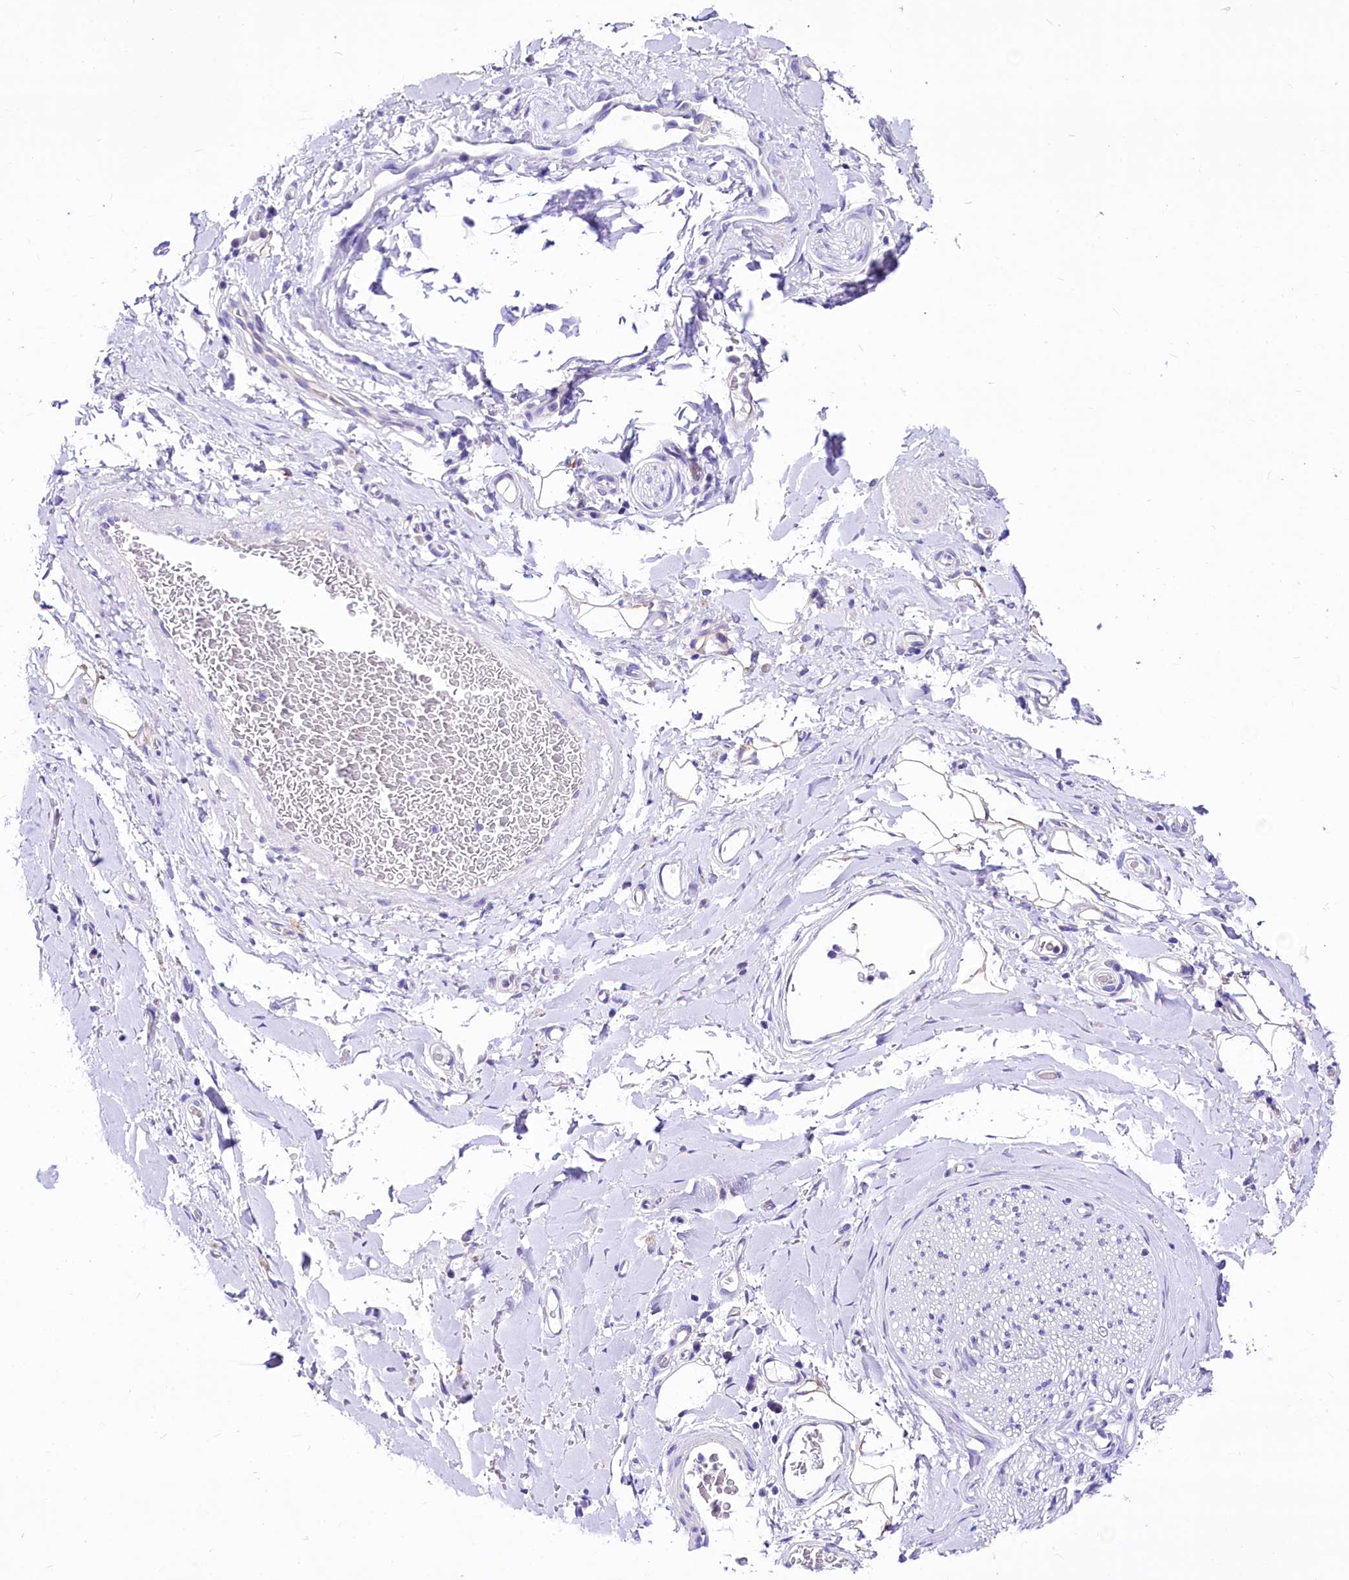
{"staining": {"intensity": "weak", "quantity": ">75%", "location": "cytoplasmic/membranous"}, "tissue": "adipose tissue", "cell_type": "Adipocytes", "image_type": "normal", "snomed": [{"axis": "morphology", "description": "Normal tissue, NOS"}, {"axis": "morphology", "description": "Adenocarcinoma, NOS"}, {"axis": "topography", "description": "Stomach, upper"}, {"axis": "topography", "description": "Peripheral nerve tissue"}], "caption": "IHC photomicrograph of benign human adipose tissue stained for a protein (brown), which displays low levels of weak cytoplasmic/membranous positivity in about >75% of adipocytes.", "gene": "ABHD5", "patient": {"sex": "male", "age": 62}}